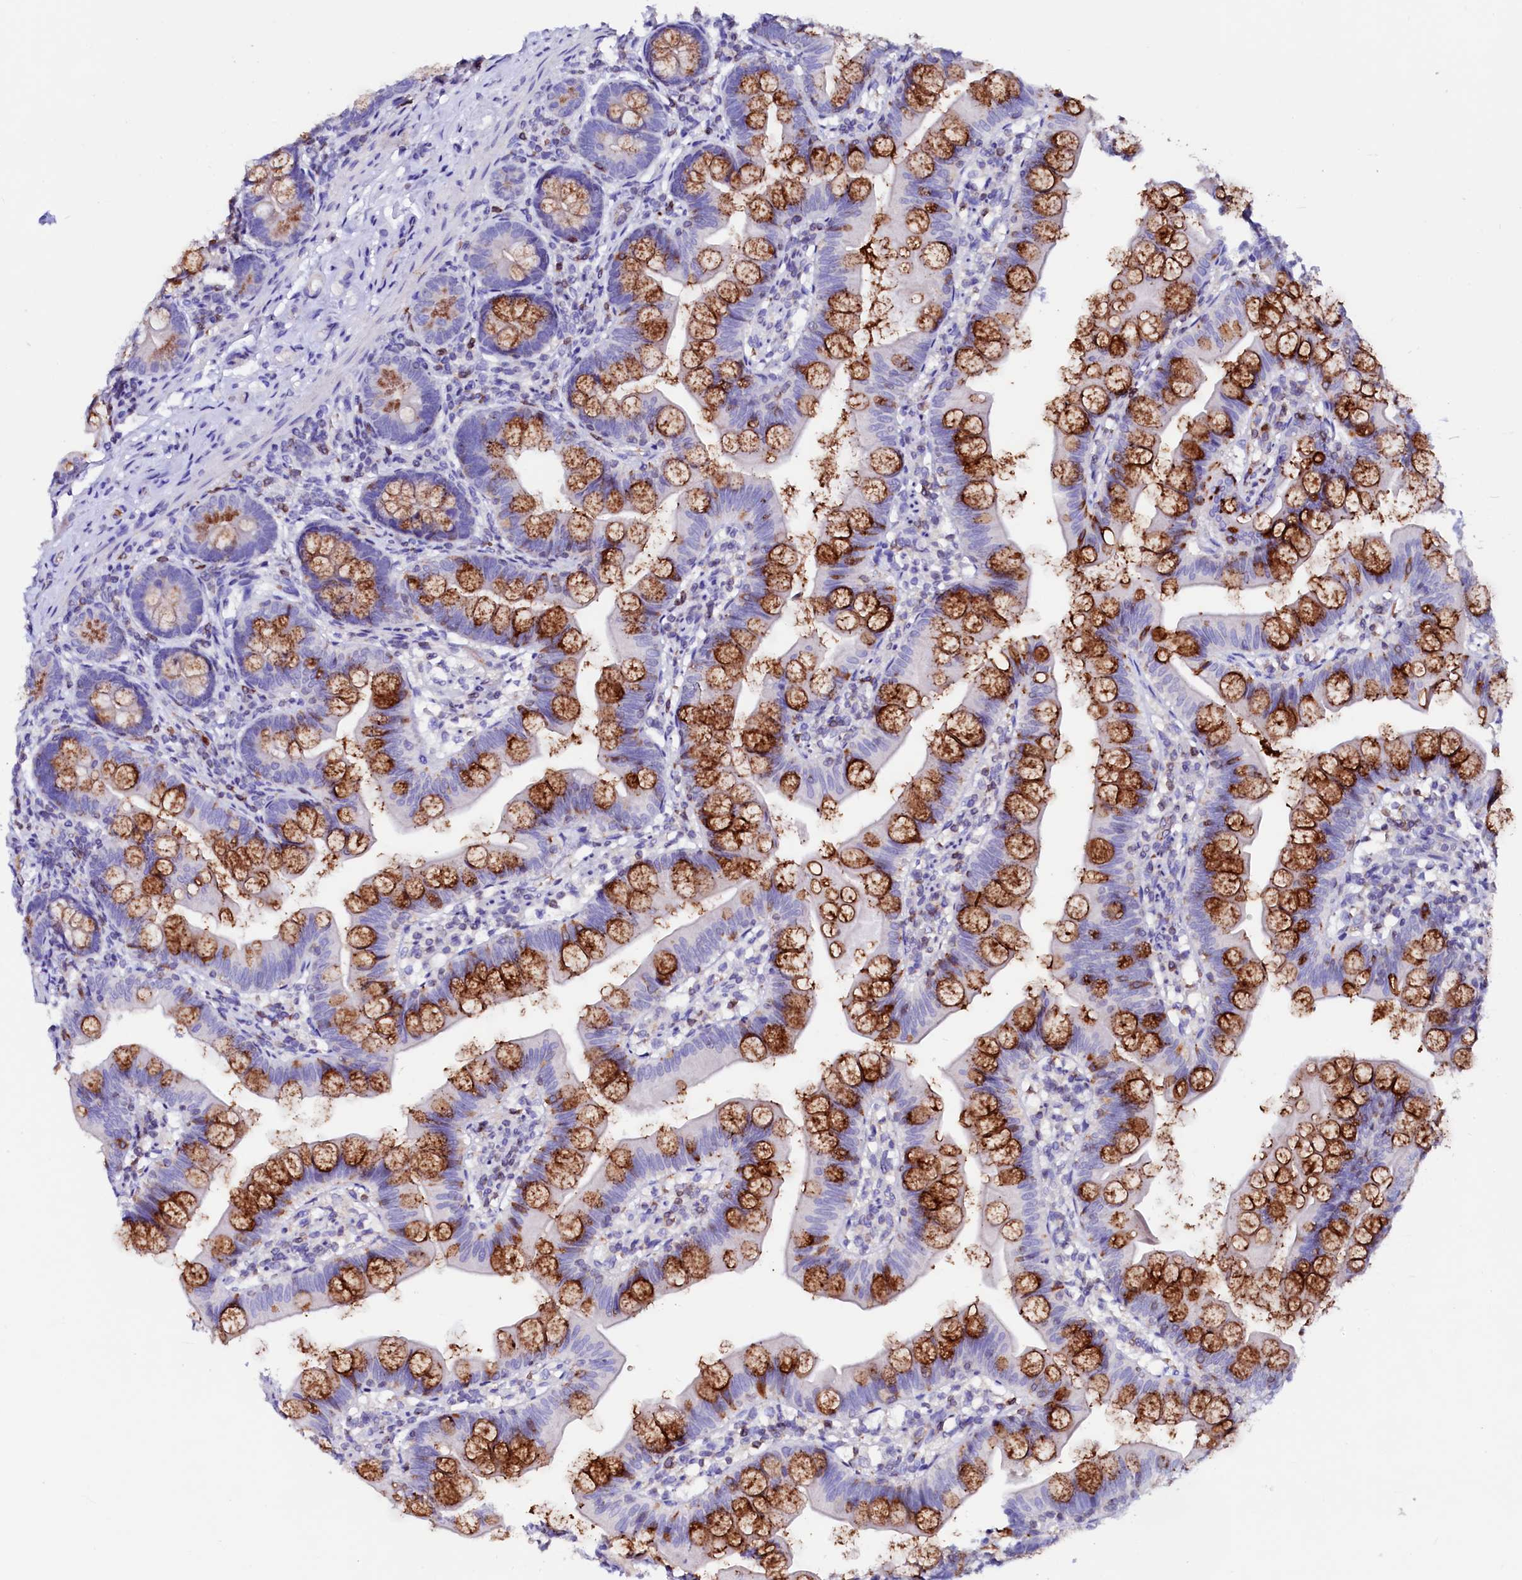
{"staining": {"intensity": "strong", "quantity": "25%-75%", "location": "cytoplasmic/membranous"}, "tissue": "small intestine", "cell_type": "Glandular cells", "image_type": "normal", "snomed": [{"axis": "morphology", "description": "Normal tissue, NOS"}, {"axis": "topography", "description": "Small intestine"}], "caption": "A high amount of strong cytoplasmic/membranous positivity is present in about 25%-75% of glandular cells in normal small intestine. (brown staining indicates protein expression, while blue staining denotes nuclei).", "gene": "RAB27A", "patient": {"sex": "male", "age": 7}}